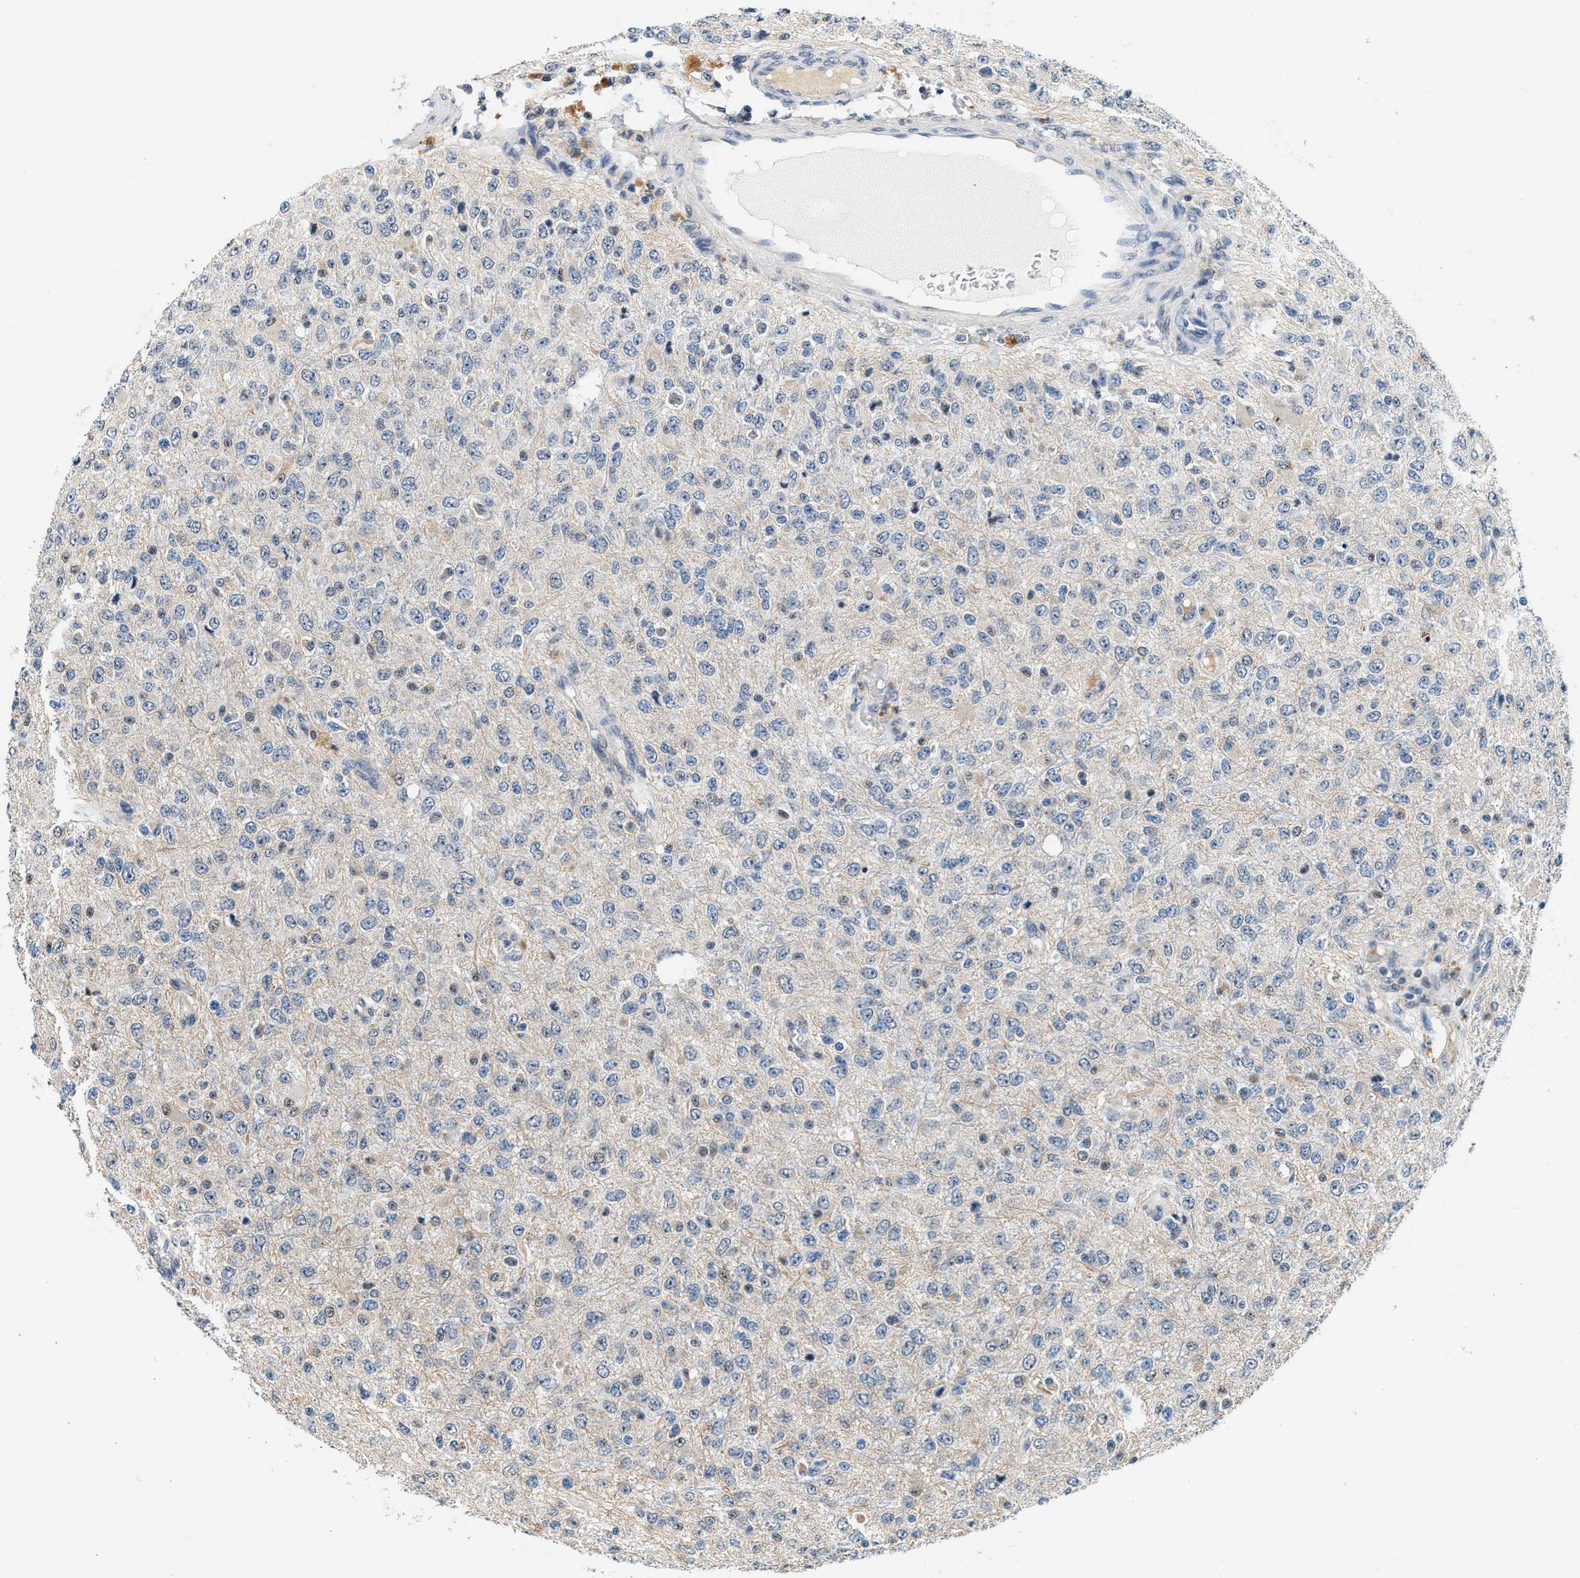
{"staining": {"intensity": "negative", "quantity": "none", "location": "none"}, "tissue": "glioma", "cell_type": "Tumor cells", "image_type": "cancer", "snomed": [{"axis": "morphology", "description": "Glioma, malignant, High grade"}, {"axis": "topography", "description": "pancreas cauda"}], "caption": "This is a image of IHC staining of glioma, which shows no staining in tumor cells.", "gene": "KCNMB2", "patient": {"sex": "male", "age": 60}}